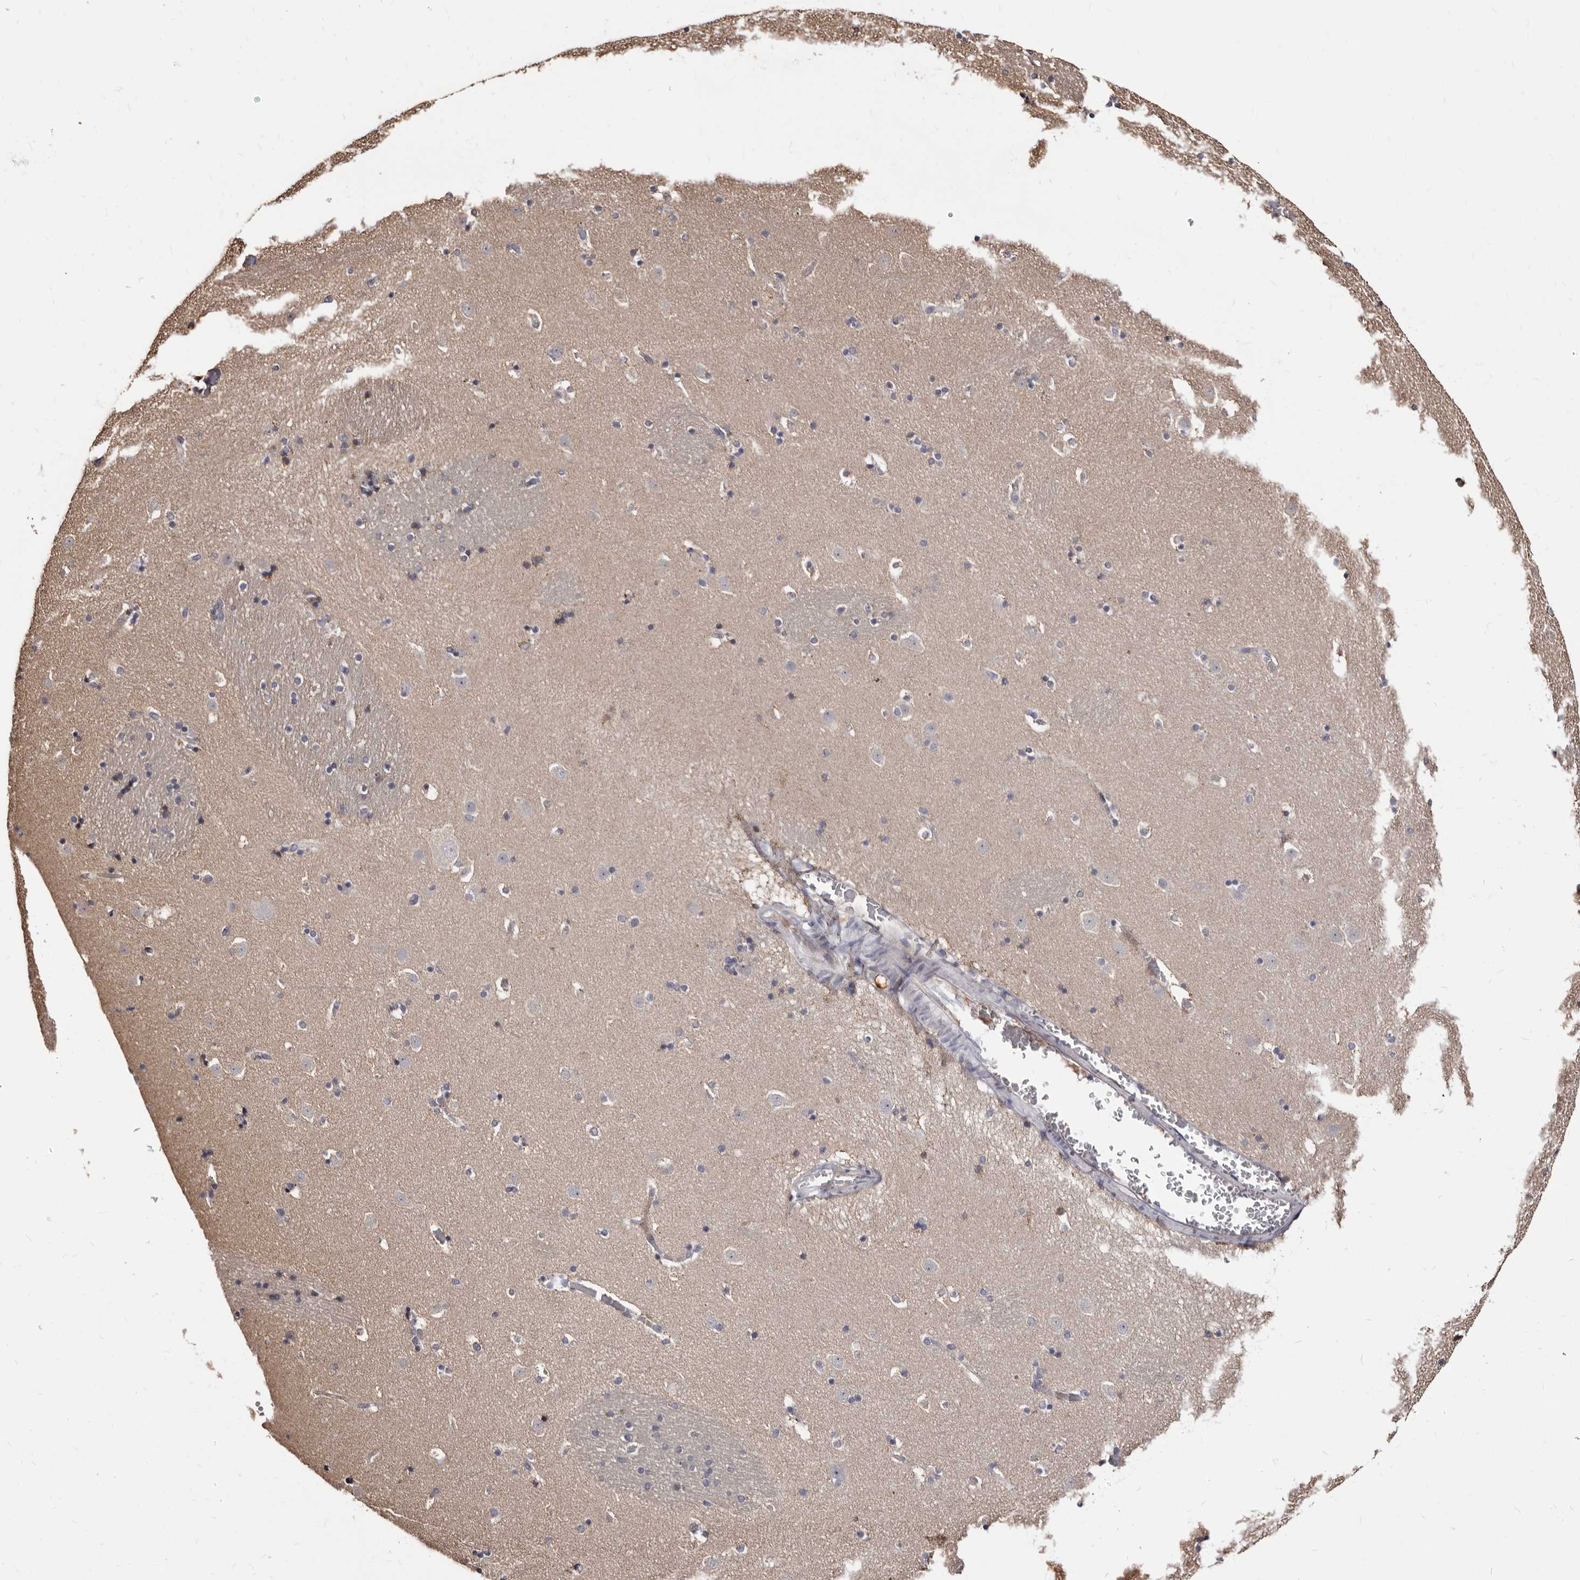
{"staining": {"intensity": "moderate", "quantity": "<25%", "location": "cytoplasmic/membranous"}, "tissue": "caudate", "cell_type": "Glial cells", "image_type": "normal", "snomed": [{"axis": "morphology", "description": "Normal tissue, NOS"}, {"axis": "topography", "description": "Lateral ventricle wall"}], "caption": "Glial cells exhibit low levels of moderate cytoplasmic/membranous positivity in approximately <25% of cells in benign caudate. (brown staining indicates protein expression, while blue staining denotes nuclei).", "gene": "PTAFR", "patient": {"sex": "male", "age": 45}}